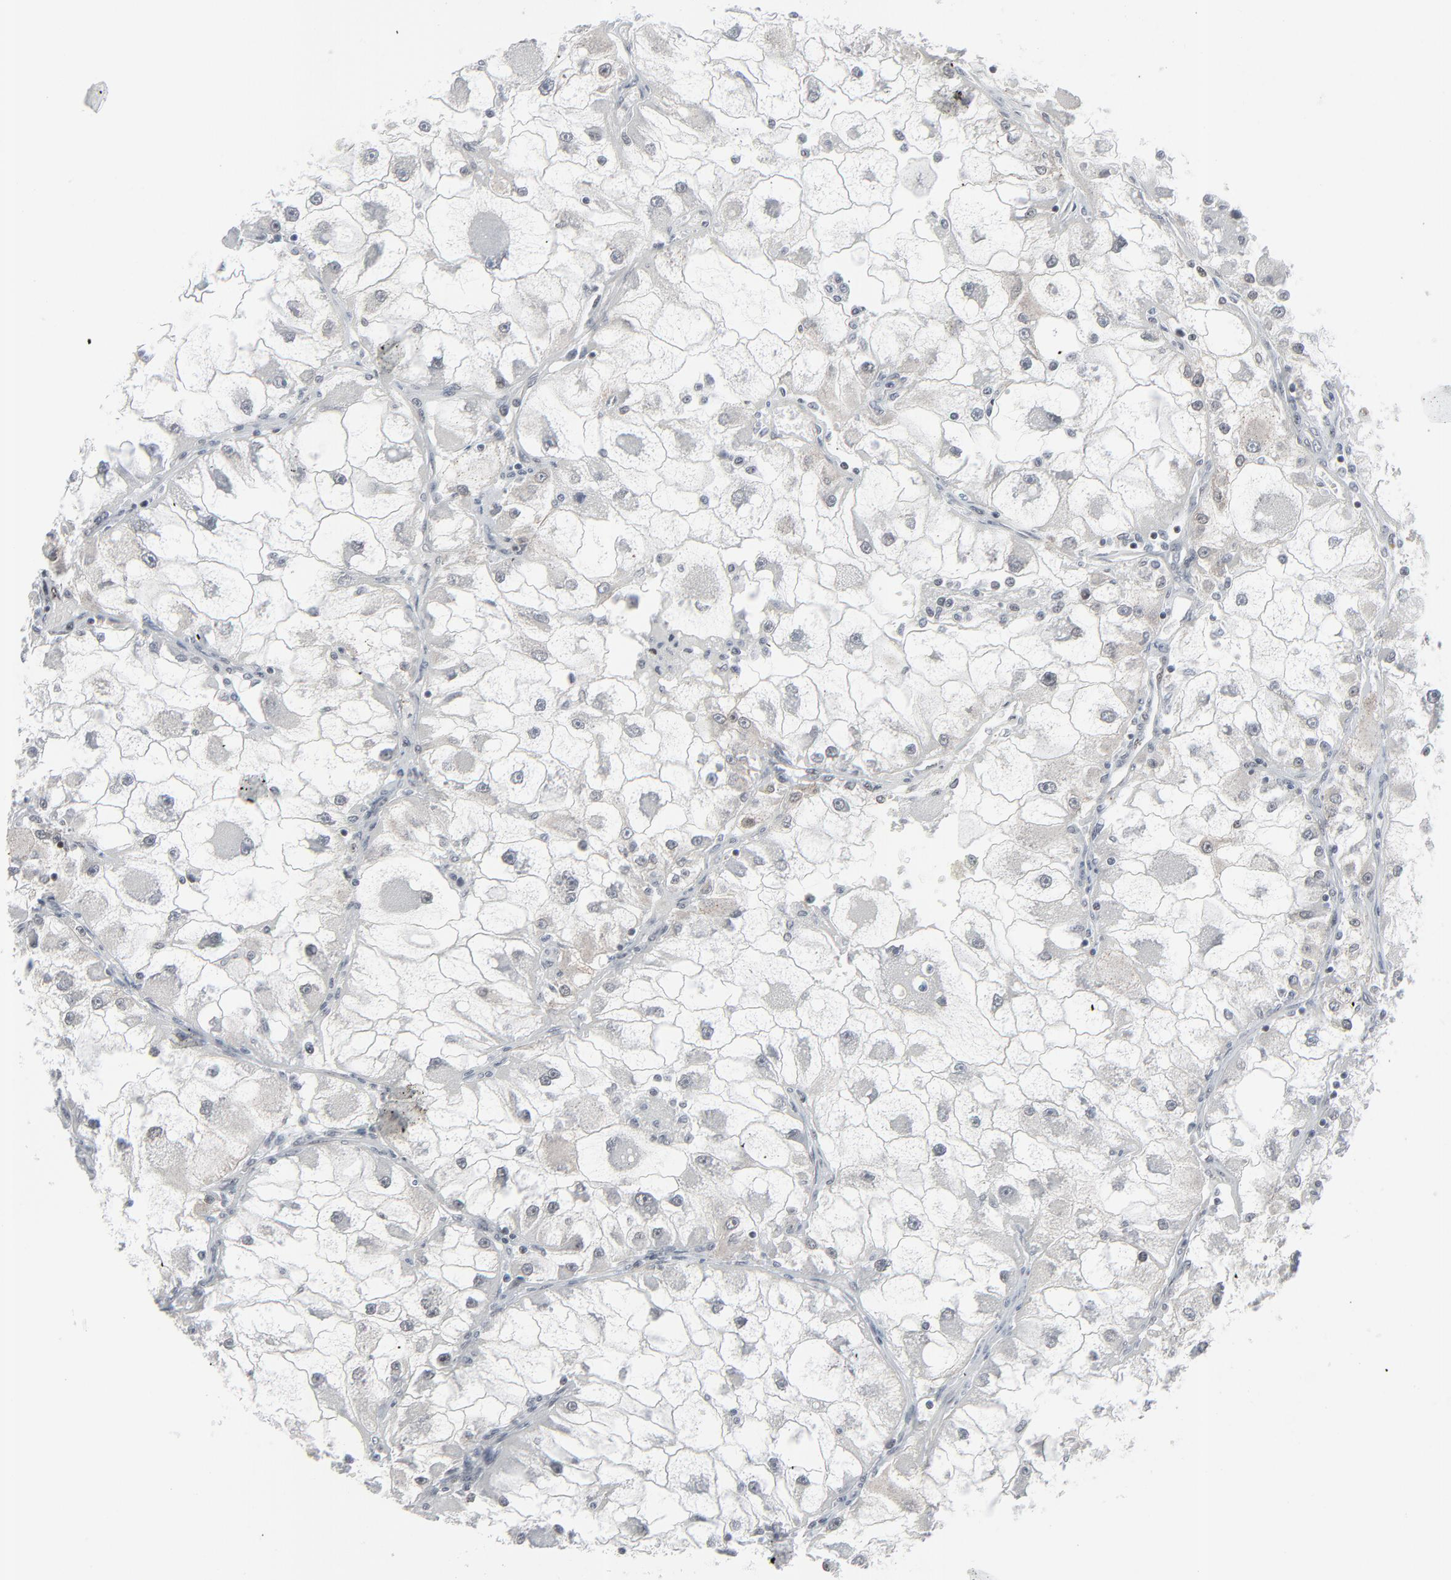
{"staining": {"intensity": "negative", "quantity": "none", "location": "none"}, "tissue": "renal cancer", "cell_type": "Tumor cells", "image_type": "cancer", "snomed": [{"axis": "morphology", "description": "Adenocarcinoma, NOS"}, {"axis": "topography", "description": "Kidney"}], "caption": "An immunohistochemistry photomicrograph of adenocarcinoma (renal) is shown. There is no staining in tumor cells of adenocarcinoma (renal).", "gene": "FBXO28", "patient": {"sex": "female", "age": 73}}